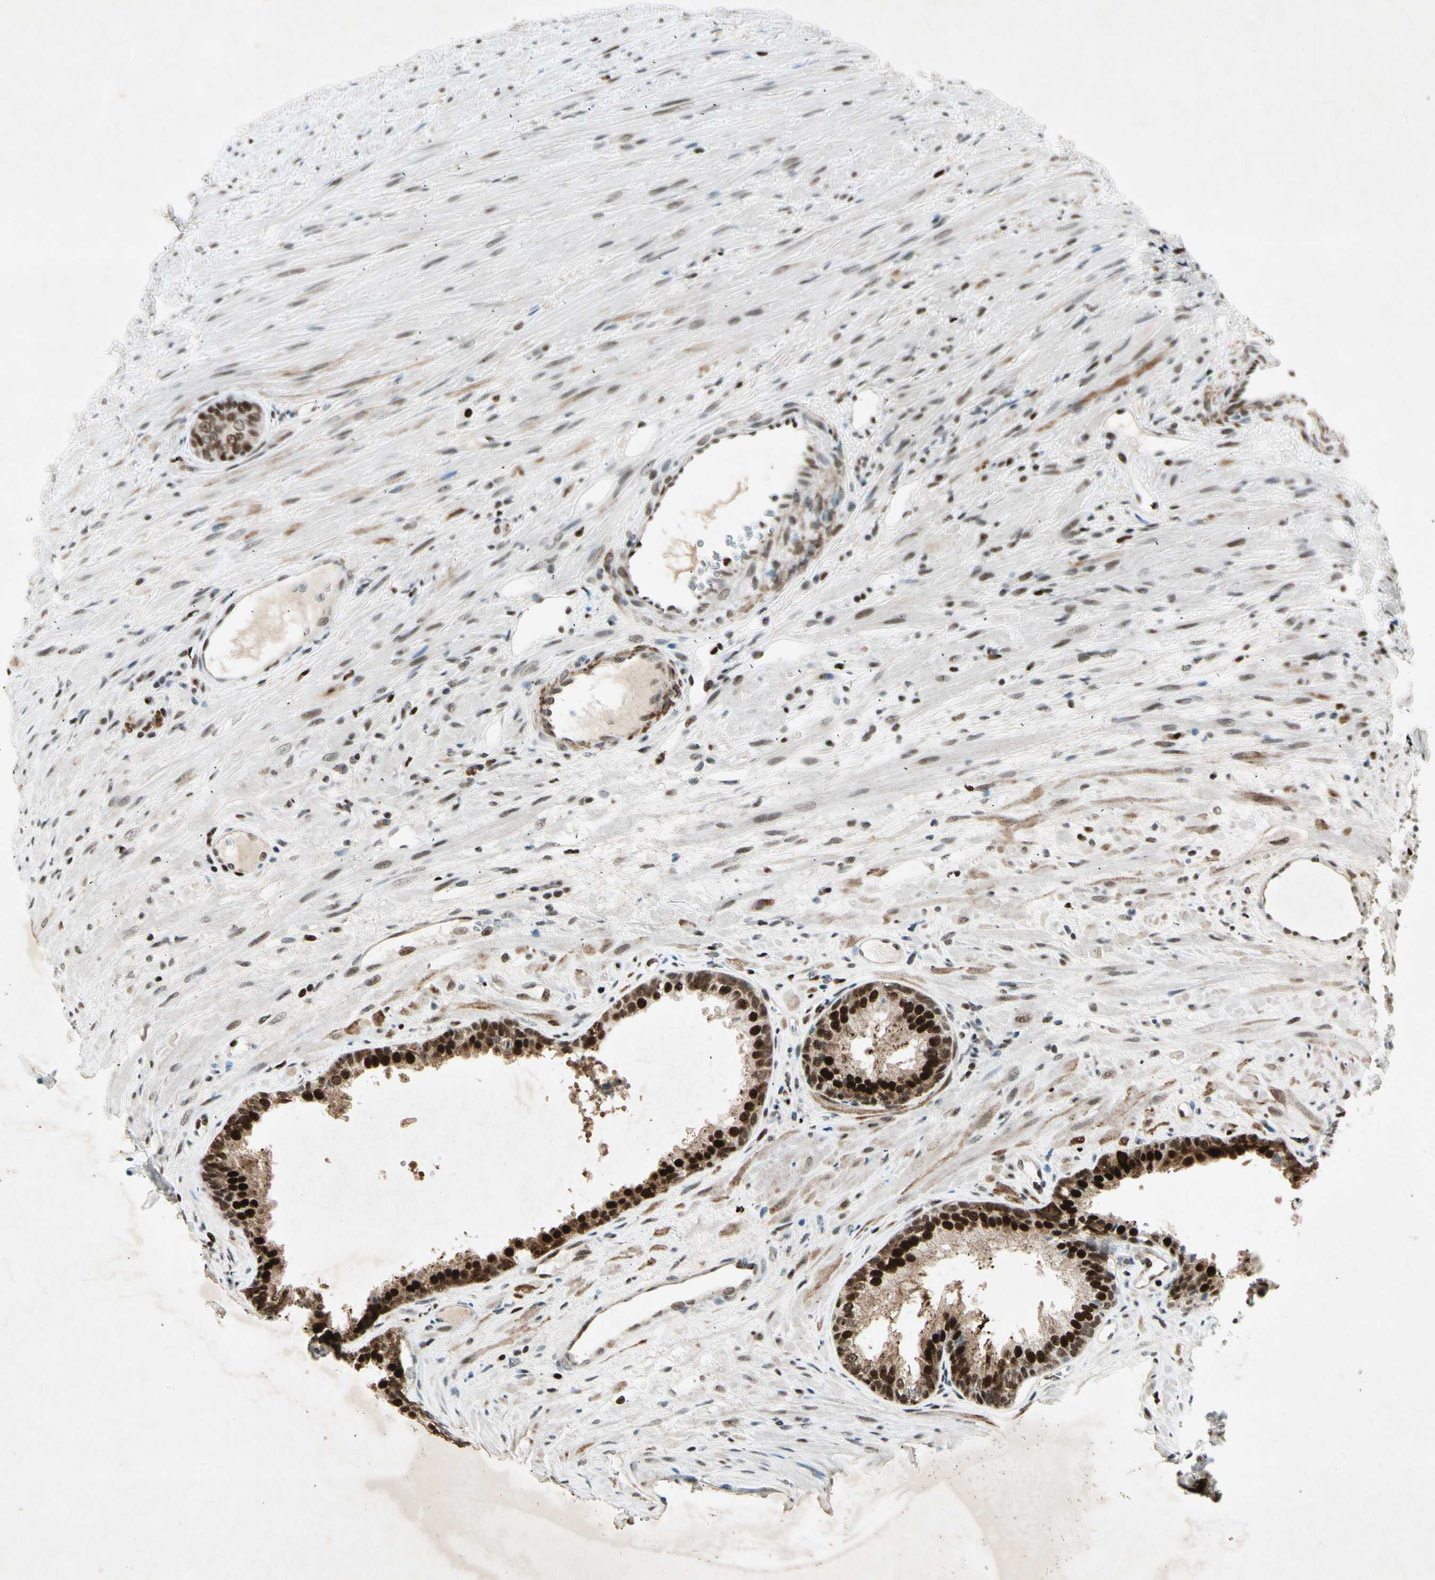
{"staining": {"intensity": "strong", "quantity": "25%-75%", "location": "nuclear"}, "tissue": "prostate", "cell_type": "Glandular cells", "image_type": "normal", "snomed": [{"axis": "morphology", "description": "Normal tissue, NOS"}, {"axis": "topography", "description": "Prostate"}], "caption": "Protein staining of benign prostate displays strong nuclear positivity in about 25%-75% of glandular cells.", "gene": "RNF43", "patient": {"sex": "male", "age": 76}}